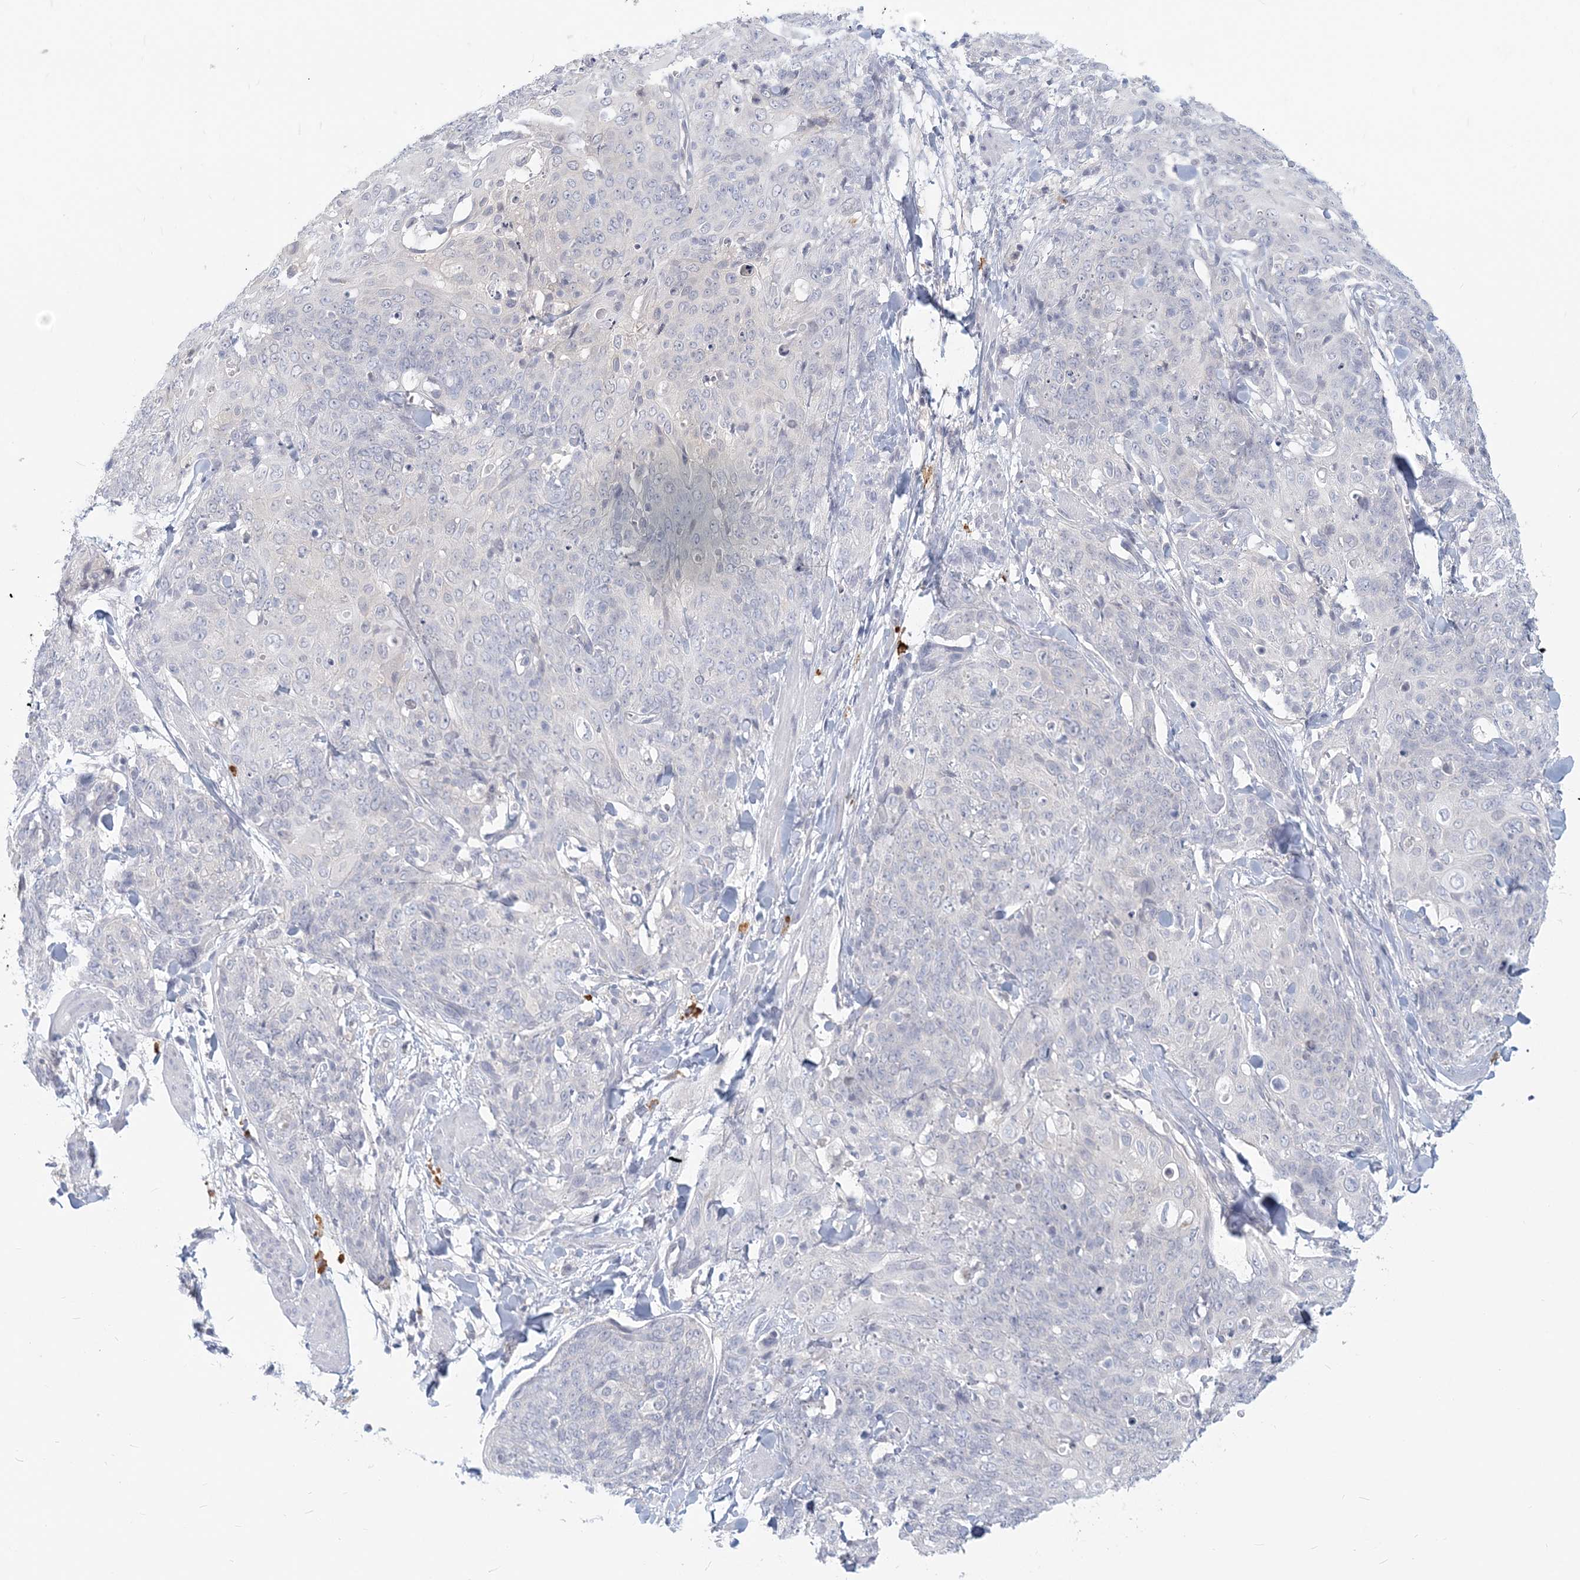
{"staining": {"intensity": "negative", "quantity": "none", "location": "none"}, "tissue": "skin cancer", "cell_type": "Tumor cells", "image_type": "cancer", "snomed": [{"axis": "morphology", "description": "Squamous cell carcinoma, NOS"}, {"axis": "topography", "description": "Skin"}, {"axis": "topography", "description": "Vulva"}], "caption": "Histopathology image shows no protein staining in tumor cells of squamous cell carcinoma (skin) tissue. Brightfield microscopy of immunohistochemistry (IHC) stained with DAB (3,3'-diaminobenzidine) (brown) and hematoxylin (blue), captured at high magnification.", "gene": "GMPPA", "patient": {"sex": "female", "age": 85}}